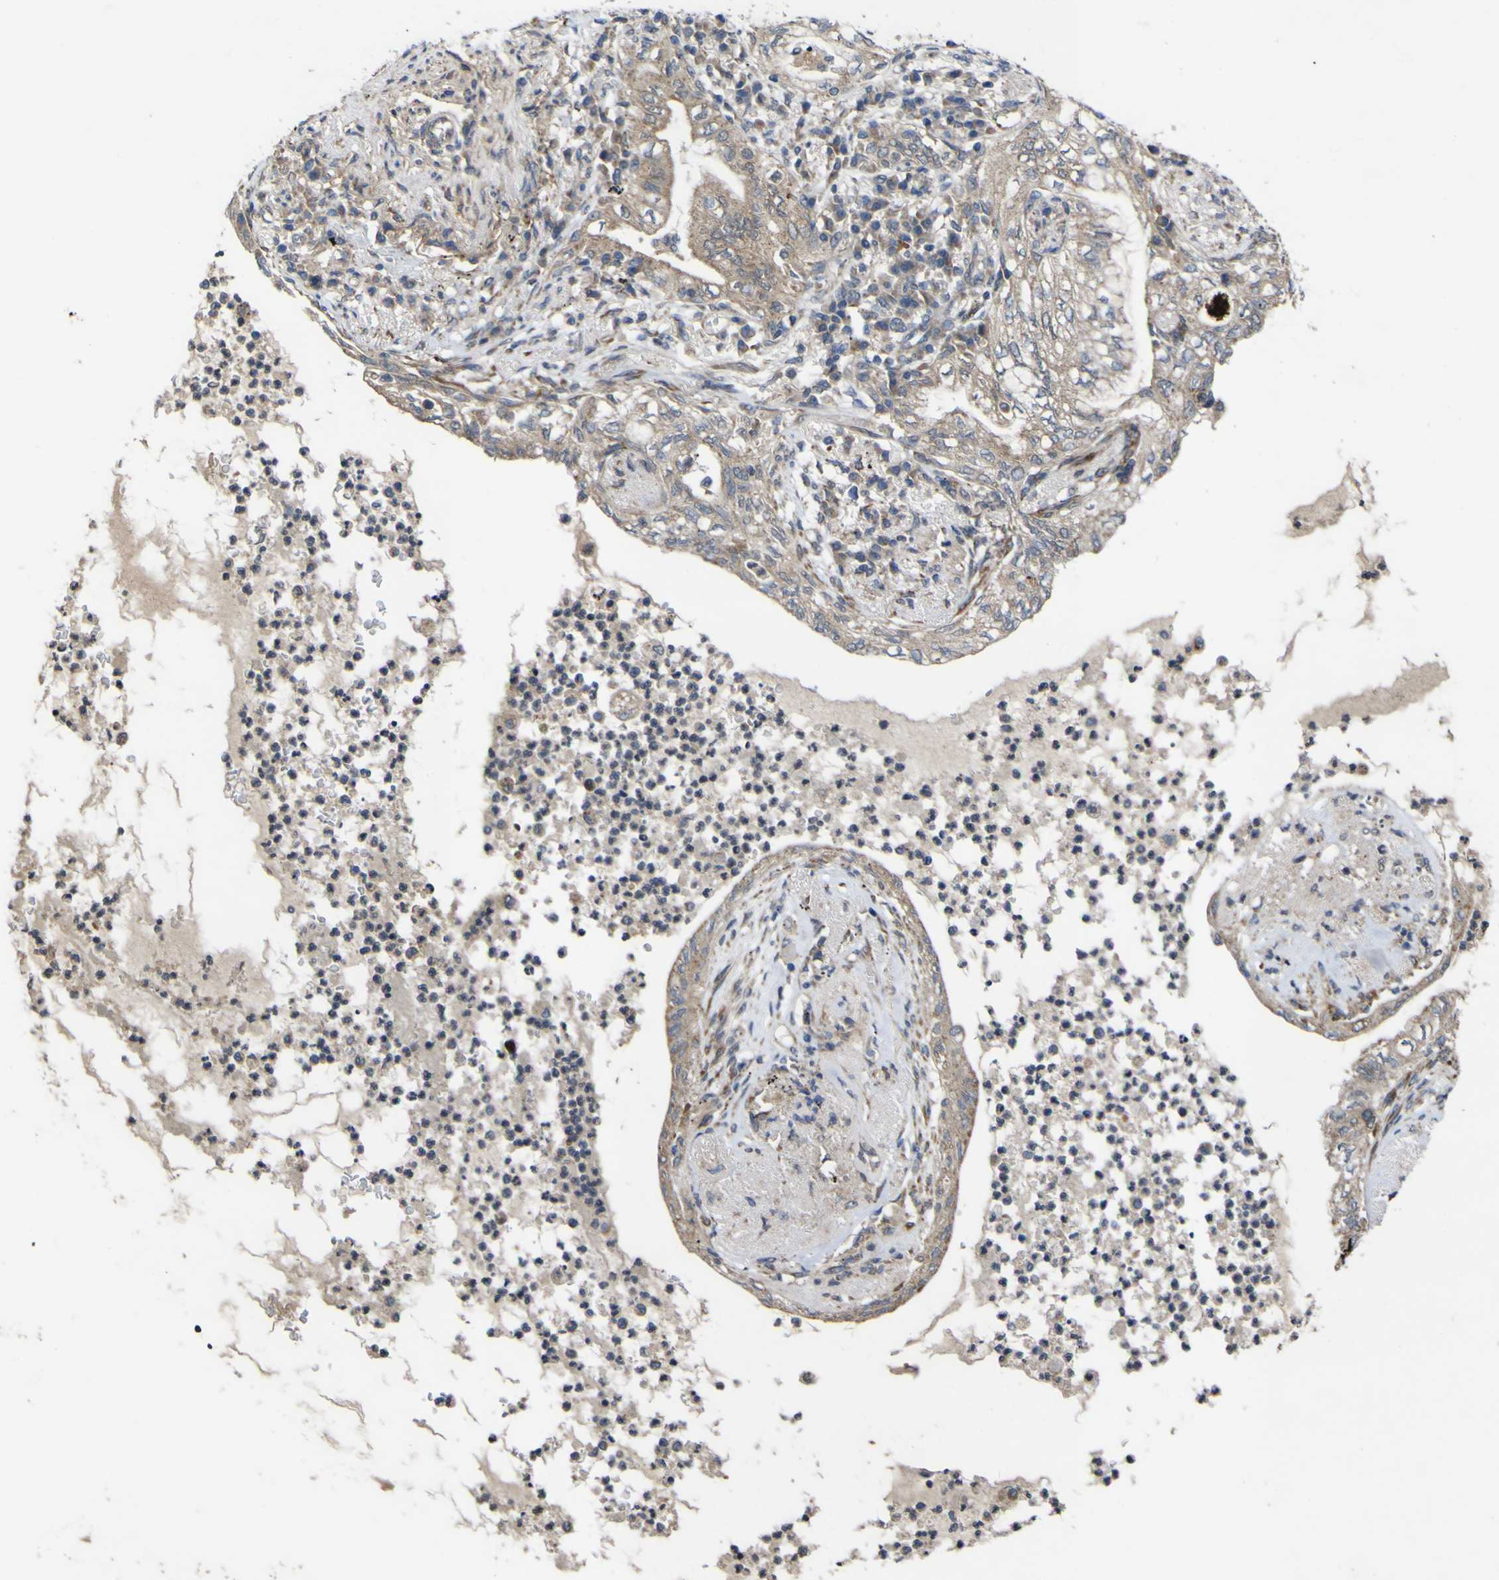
{"staining": {"intensity": "weak", "quantity": ">75%", "location": "cytoplasmic/membranous"}, "tissue": "lung cancer", "cell_type": "Tumor cells", "image_type": "cancer", "snomed": [{"axis": "morphology", "description": "Normal tissue, NOS"}, {"axis": "morphology", "description": "Adenocarcinoma, NOS"}, {"axis": "topography", "description": "Bronchus"}, {"axis": "topography", "description": "Lung"}], "caption": "Lung cancer (adenocarcinoma) stained with DAB (3,3'-diaminobenzidine) IHC displays low levels of weak cytoplasmic/membranous expression in about >75% of tumor cells.", "gene": "IRAK2", "patient": {"sex": "female", "age": 70}}